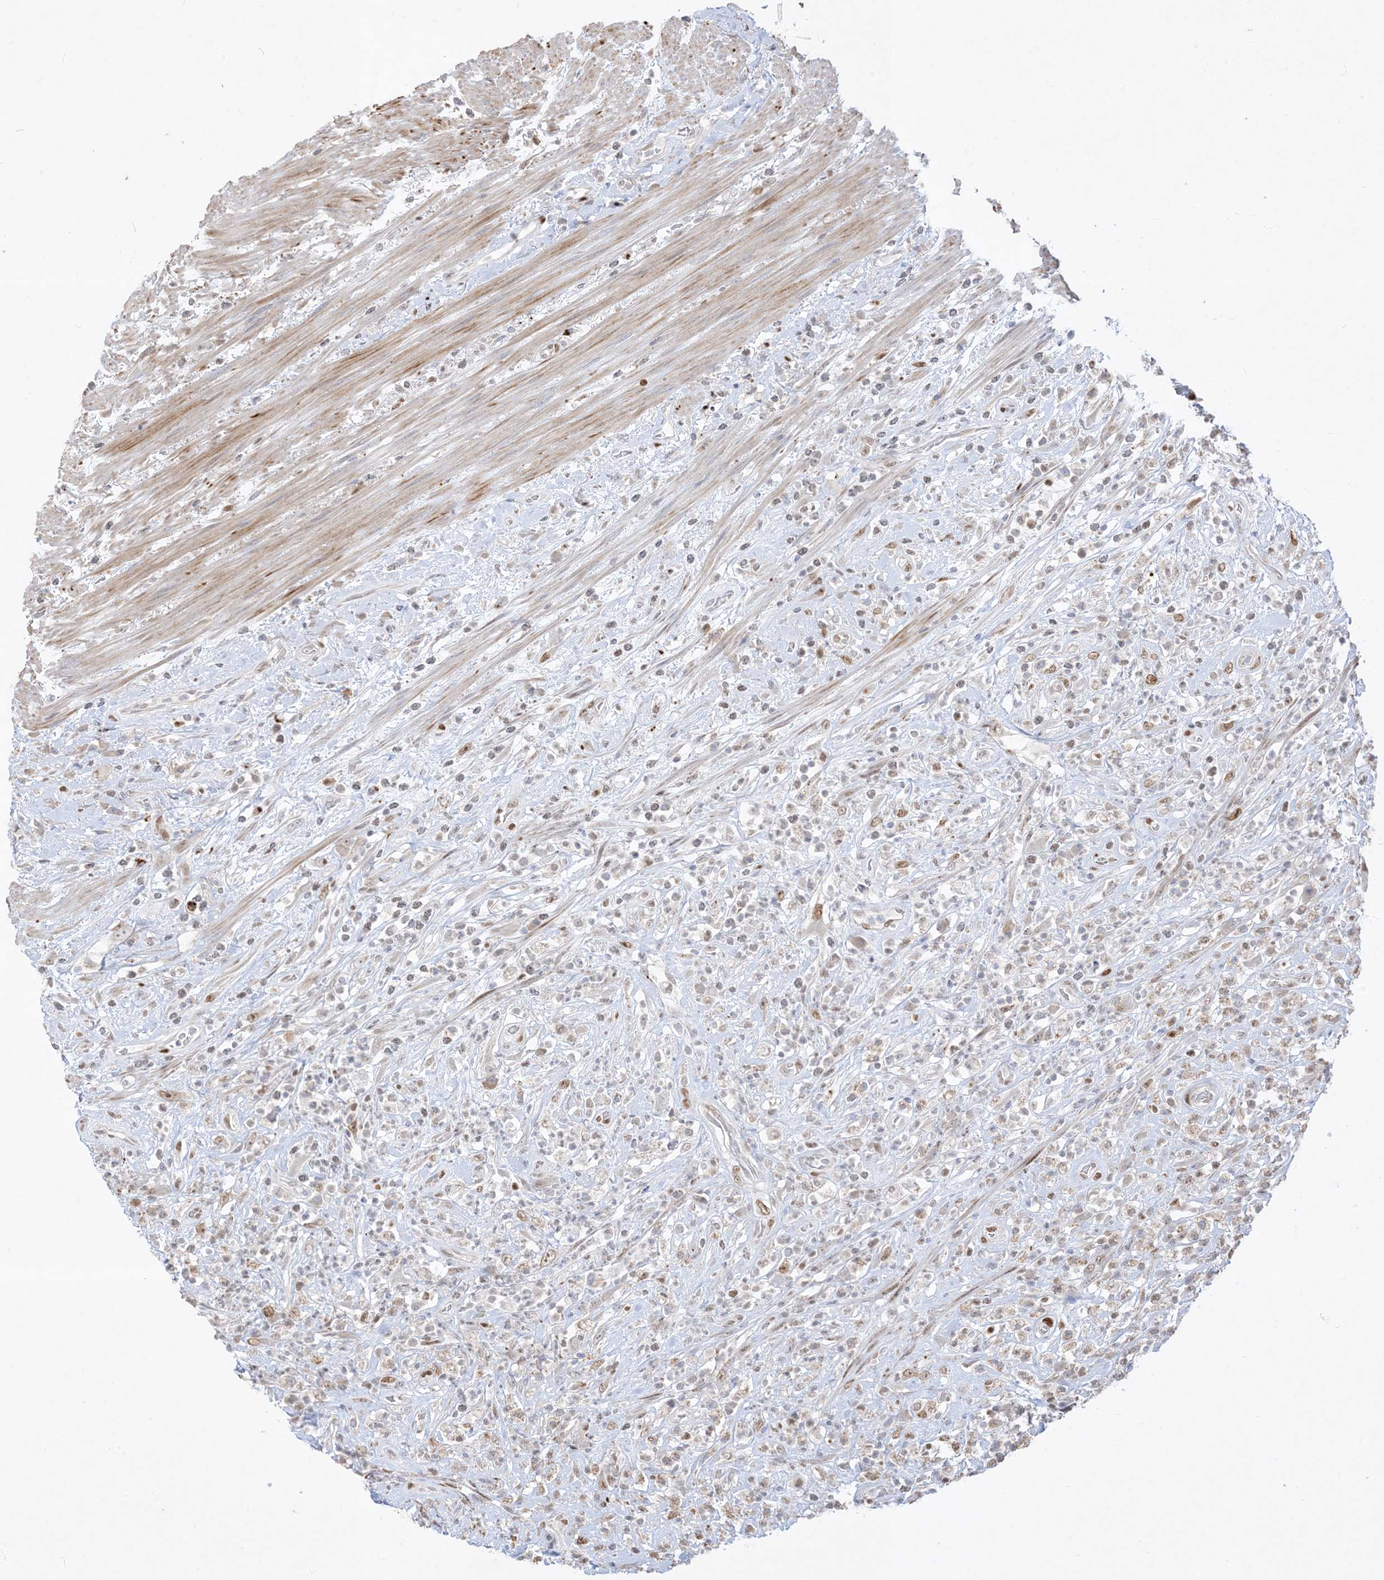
{"staining": {"intensity": "weak", "quantity": "<25%", "location": "nuclear"}, "tissue": "colorectal cancer", "cell_type": "Tumor cells", "image_type": "cancer", "snomed": [{"axis": "morphology", "description": "Adenocarcinoma, NOS"}, {"axis": "topography", "description": "Rectum"}], "caption": "Immunohistochemical staining of human colorectal adenocarcinoma demonstrates no significant staining in tumor cells. Nuclei are stained in blue.", "gene": "BHLHE40", "patient": {"sex": "male", "age": 59}}